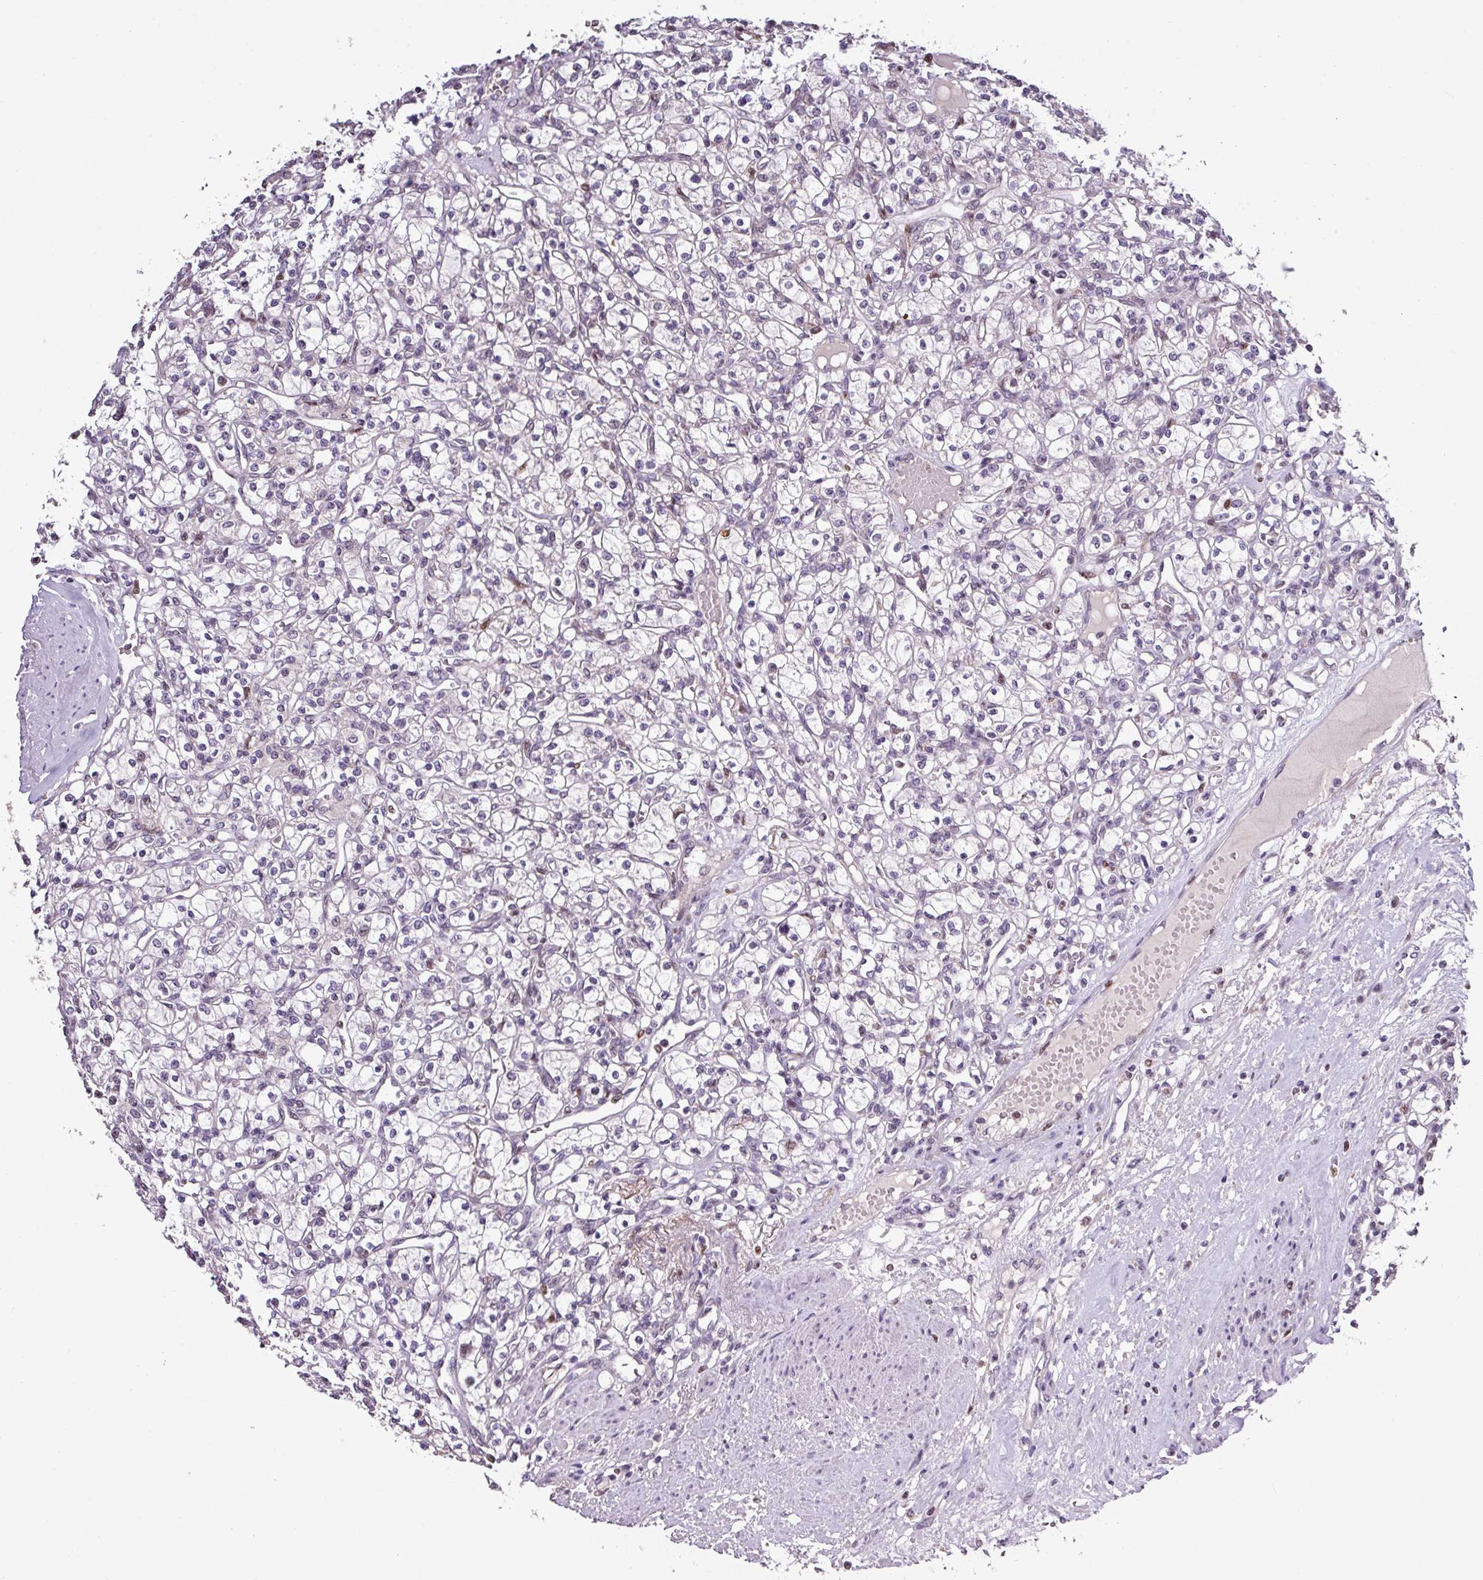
{"staining": {"intensity": "negative", "quantity": "none", "location": "none"}, "tissue": "renal cancer", "cell_type": "Tumor cells", "image_type": "cancer", "snomed": [{"axis": "morphology", "description": "Adenocarcinoma, NOS"}, {"axis": "topography", "description": "Kidney"}], "caption": "An immunohistochemistry (IHC) image of renal adenocarcinoma is shown. There is no staining in tumor cells of renal adenocarcinoma. The staining is performed using DAB (3,3'-diaminobenzidine) brown chromogen with nuclei counter-stained in using hematoxylin.", "gene": "SKIC2", "patient": {"sex": "female", "age": 59}}